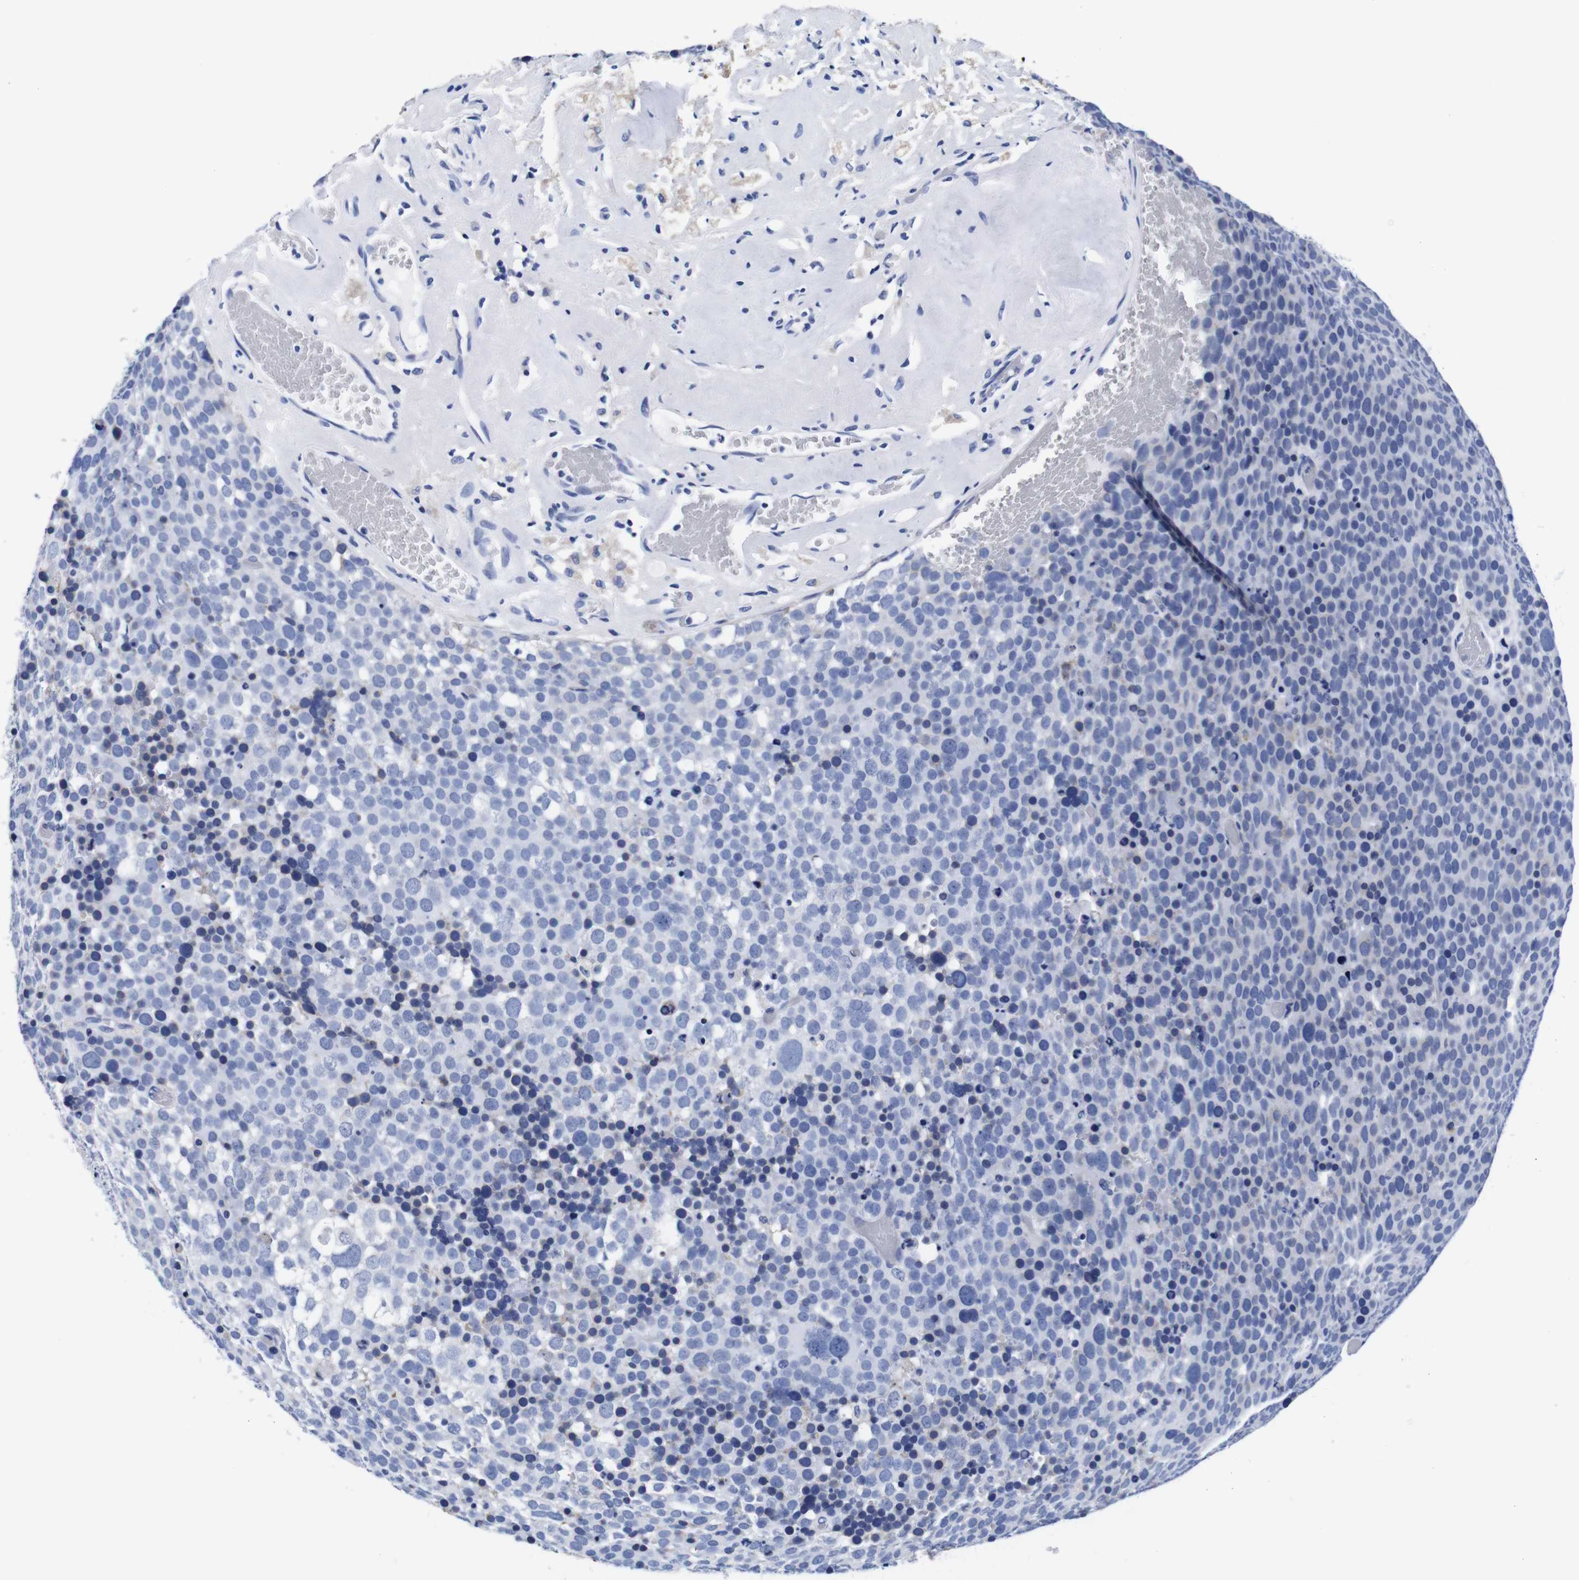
{"staining": {"intensity": "negative", "quantity": "none", "location": "none"}, "tissue": "testis cancer", "cell_type": "Tumor cells", "image_type": "cancer", "snomed": [{"axis": "morphology", "description": "Seminoma, NOS"}, {"axis": "topography", "description": "Testis"}], "caption": "A micrograph of human testis cancer (seminoma) is negative for staining in tumor cells.", "gene": "CLEC4G", "patient": {"sex": "male", "age": 71}}